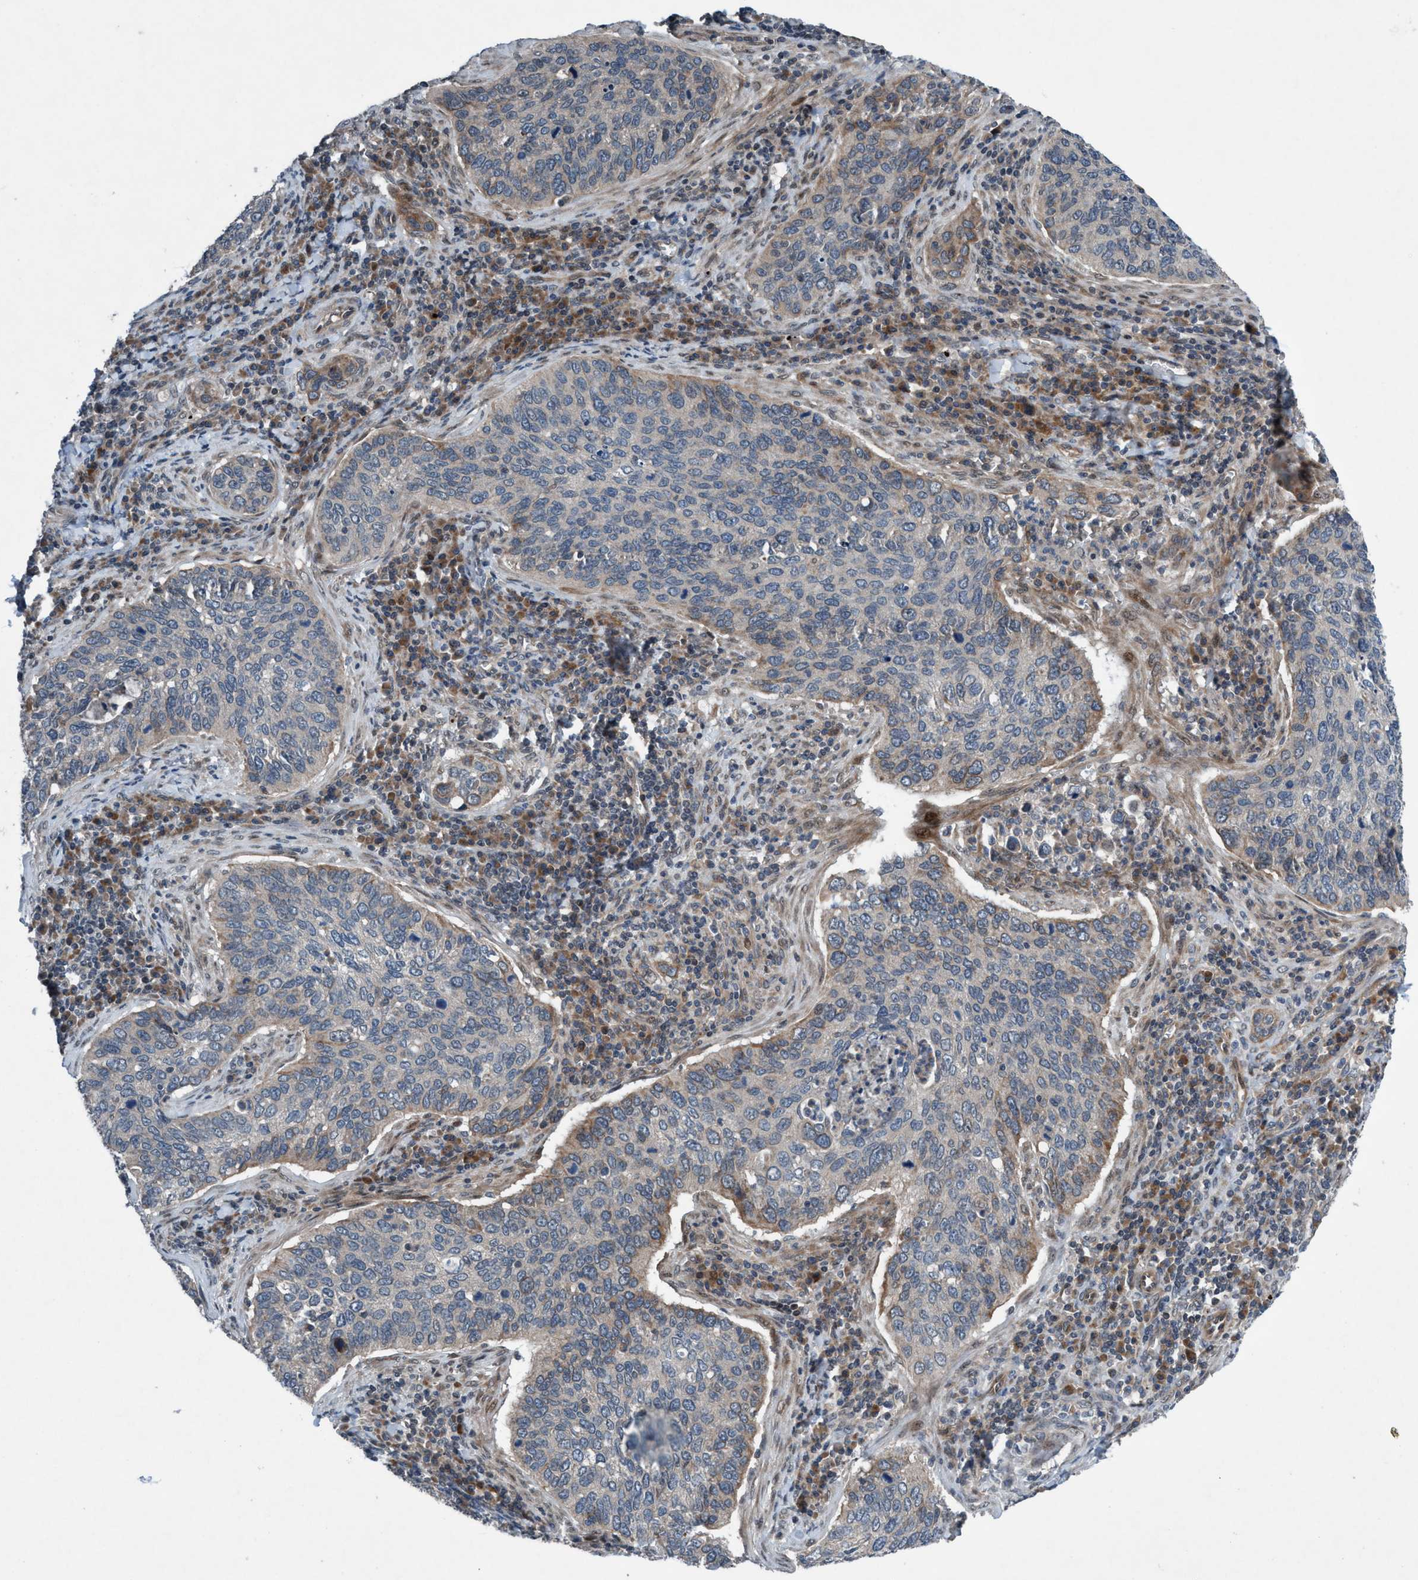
{"staining": {"intensity": "weak", "quantity": "<25%", "location": "cytoplasmic/membranous"}, "tissue": "cervical cancer", "cell_type": "Tumor cells", "image_type": "cancer", "snomed": [{"axis": "morphology", "description": "Squamous cell carcinoma, NOS"}, {"axis": "topography", "description": "Cervix"}], "caption": "Tumor cells are negative for brown protein staining in cervical cancer.", "gene": "NISCH", "patient": {"sex": "female", "age": 53}}